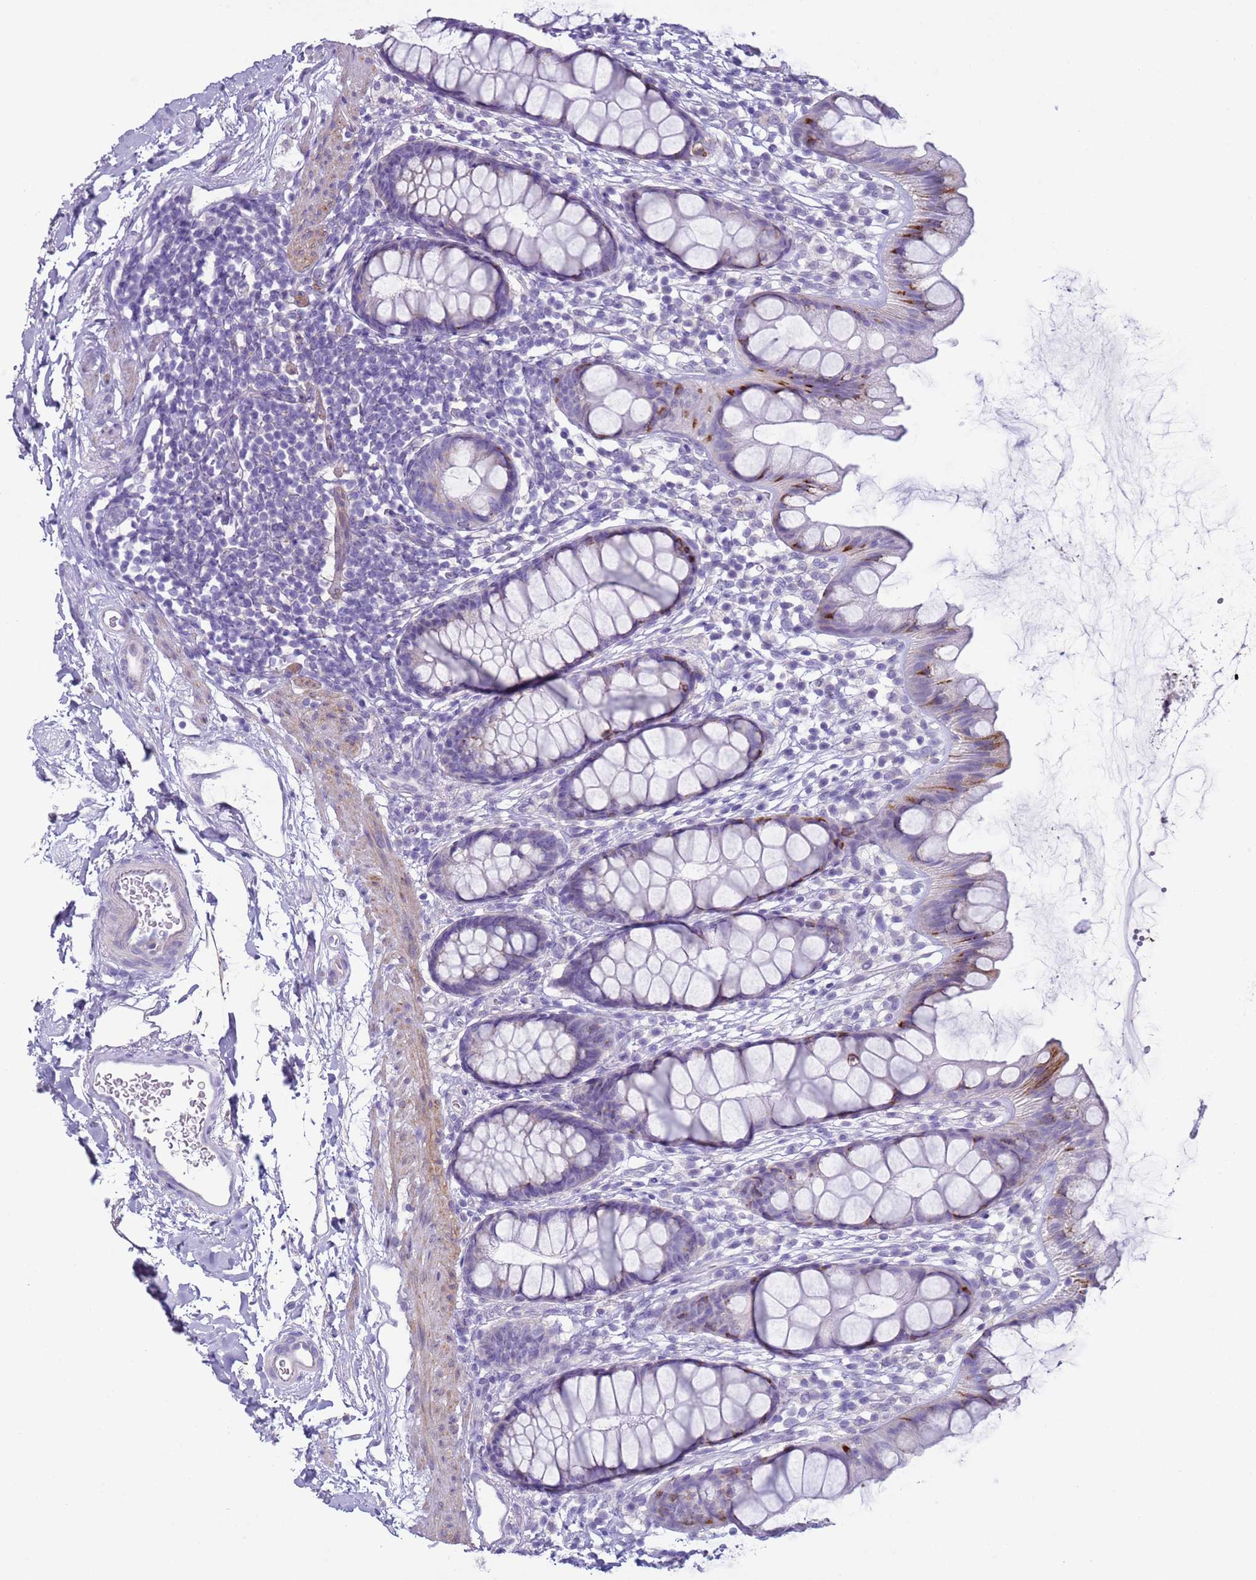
{"staining": {"intensity": "strong", "quantity": "<25%", "location": "cytoplasmic/membranous"}, "tissue": "rectum", "cell_type": "Glandular cells", "image_type": "normal", "snomed": [{"axis": "morphology", "description": "Normal tissue, NOS"}, {"axis": "topography", "description": "Rectum"}], "caption": "A high-resolution histopathology image shows immunohistochemistry staining of normal rectum, which displays strong cytoplasmic/membranous positivity in approximately <25% of glandular cells. The staining is performed using DAB brown chromogen to label protein expression. The nuclei are counter-stained blue using hematoxylin.", "gene": "NPAP1", "patient": {"sex": "female", "age": 65}}